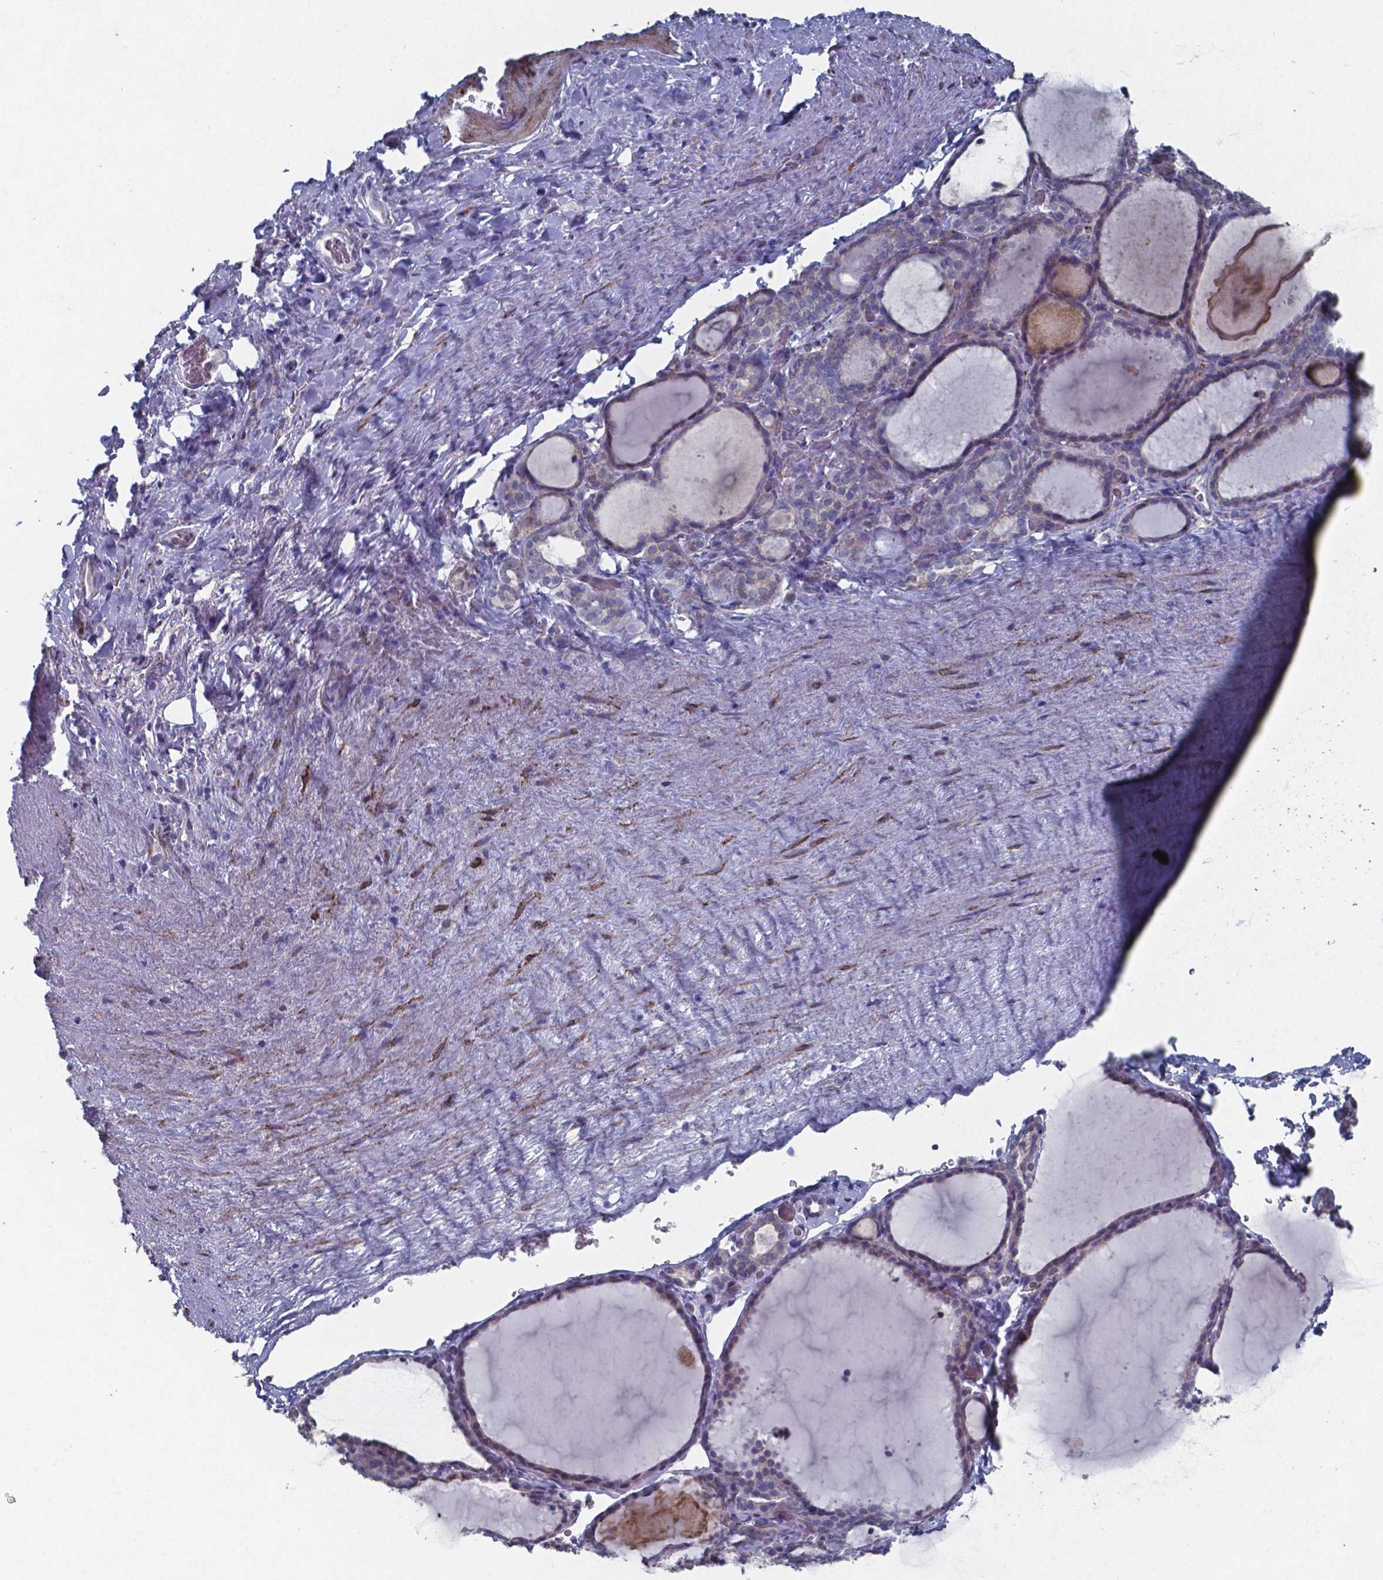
{"staining": {"intensity": "negative", "quantity": "none", "location": "none"}, "tissue": "thyroid gland", "cell_type": "Glandular cells", "image_type": "normal", "snomed": [{"axis": "morphology", "description": "Normal tissue, NOS"}, {"axis": "topography", "description": "Thyroid gland"}], "caption": "An immunohistochemistry (IHC) image of unremarkable thyroid gland is shown. There is no staining in glandular cells of thyroid gland. Brightfield microscopy of IHC stained with DAB (3,3'-diaminobenzidine) (brown) and hematoxylin (blue), captured at high magnification.", "gene": "PLA2R1", "patient": {"sex": "female", "age": 22}}